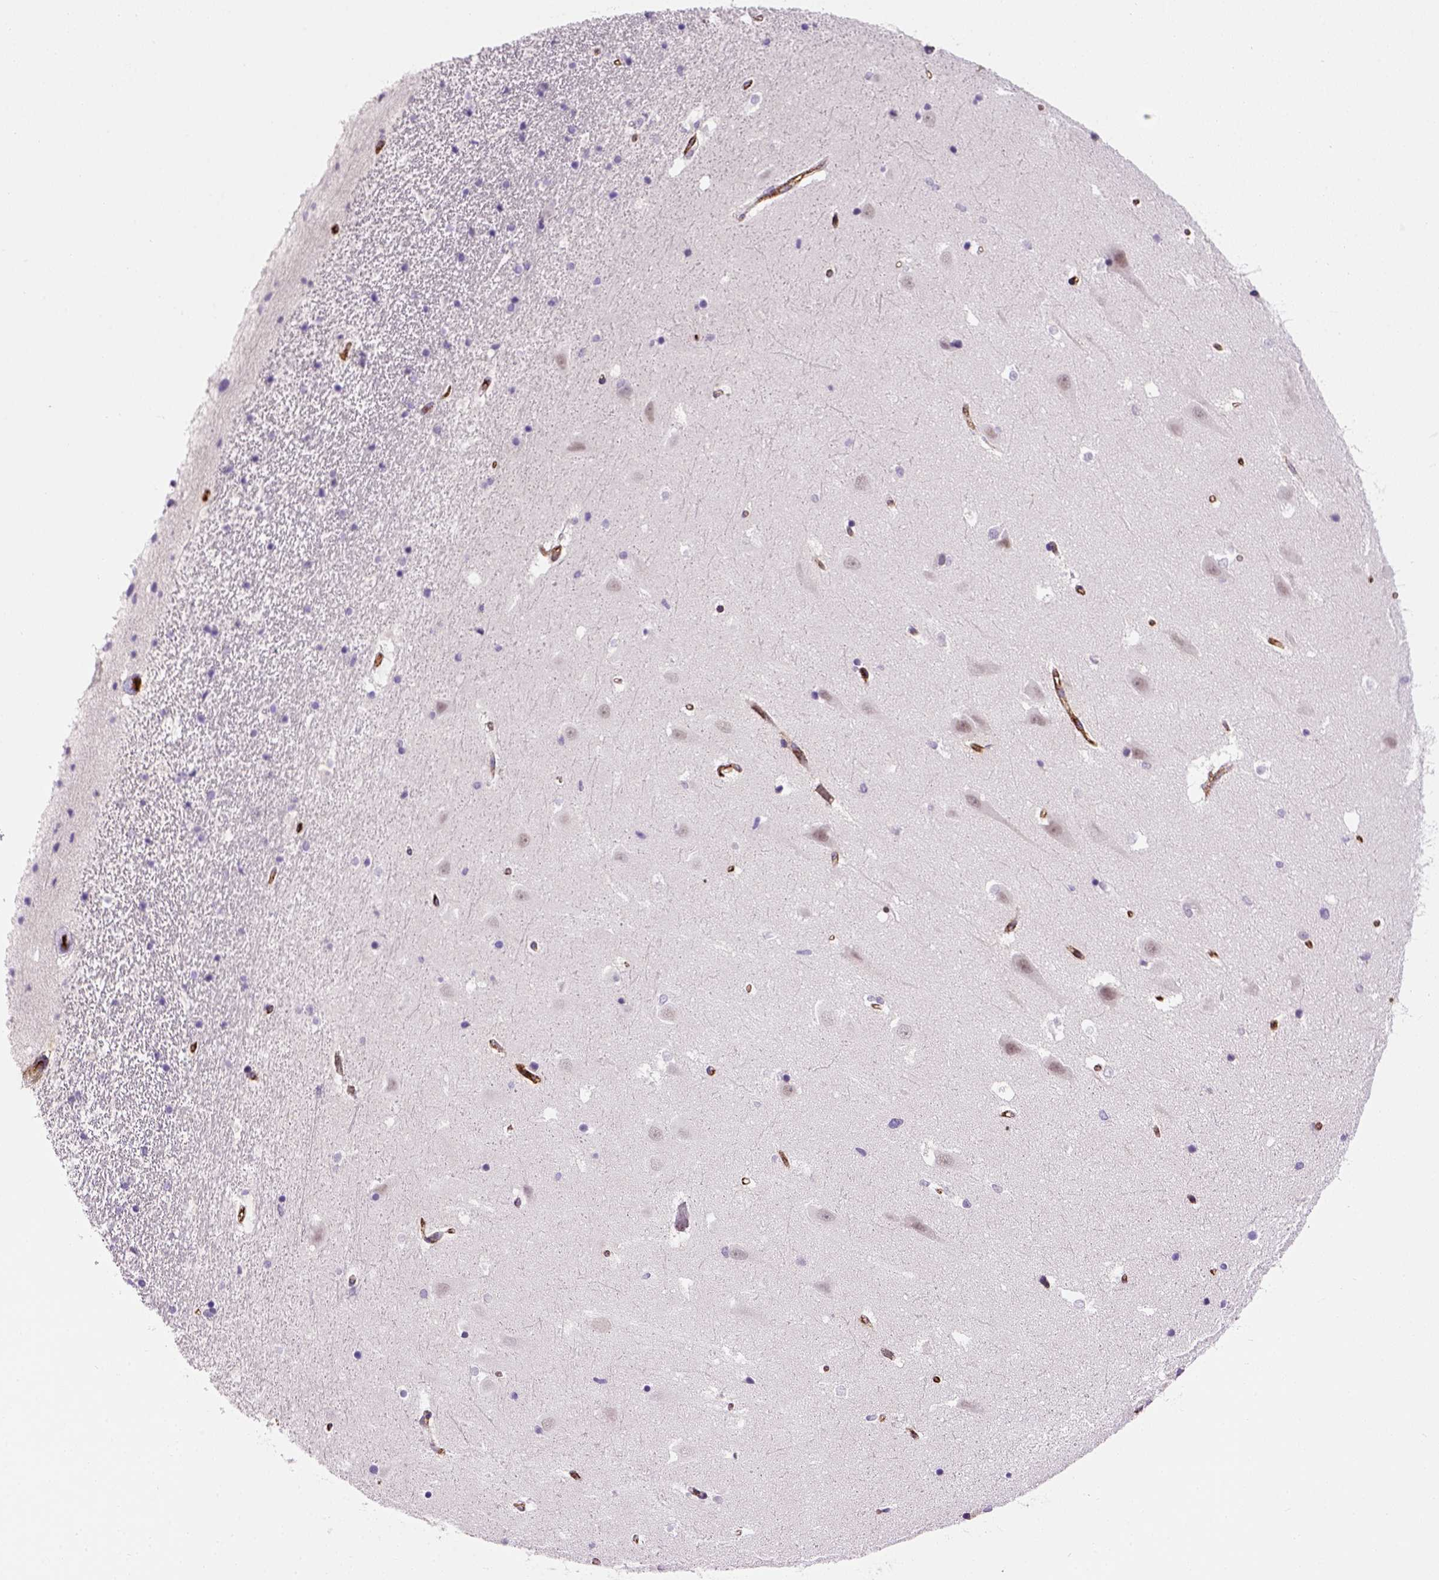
{"staining": {"intensity": "negative", "quantity": "none", "location": "none"}, "tissue": "hippocampus", "cell_type": "Glial cells", "image_type": "normal", "snomed": [{"axis": "morphology", "description": "Normal tissue, NOS"}, {"axis": "topography", "description": "Hippocampus"}], "caption": "Immunohistochemistry image of normal hippocampus: human hippocampus stained with DAB exhibits no significant protein expression in glial cells.", "gene": "VWF", "patient": {"sex": "male", "age": 44}}